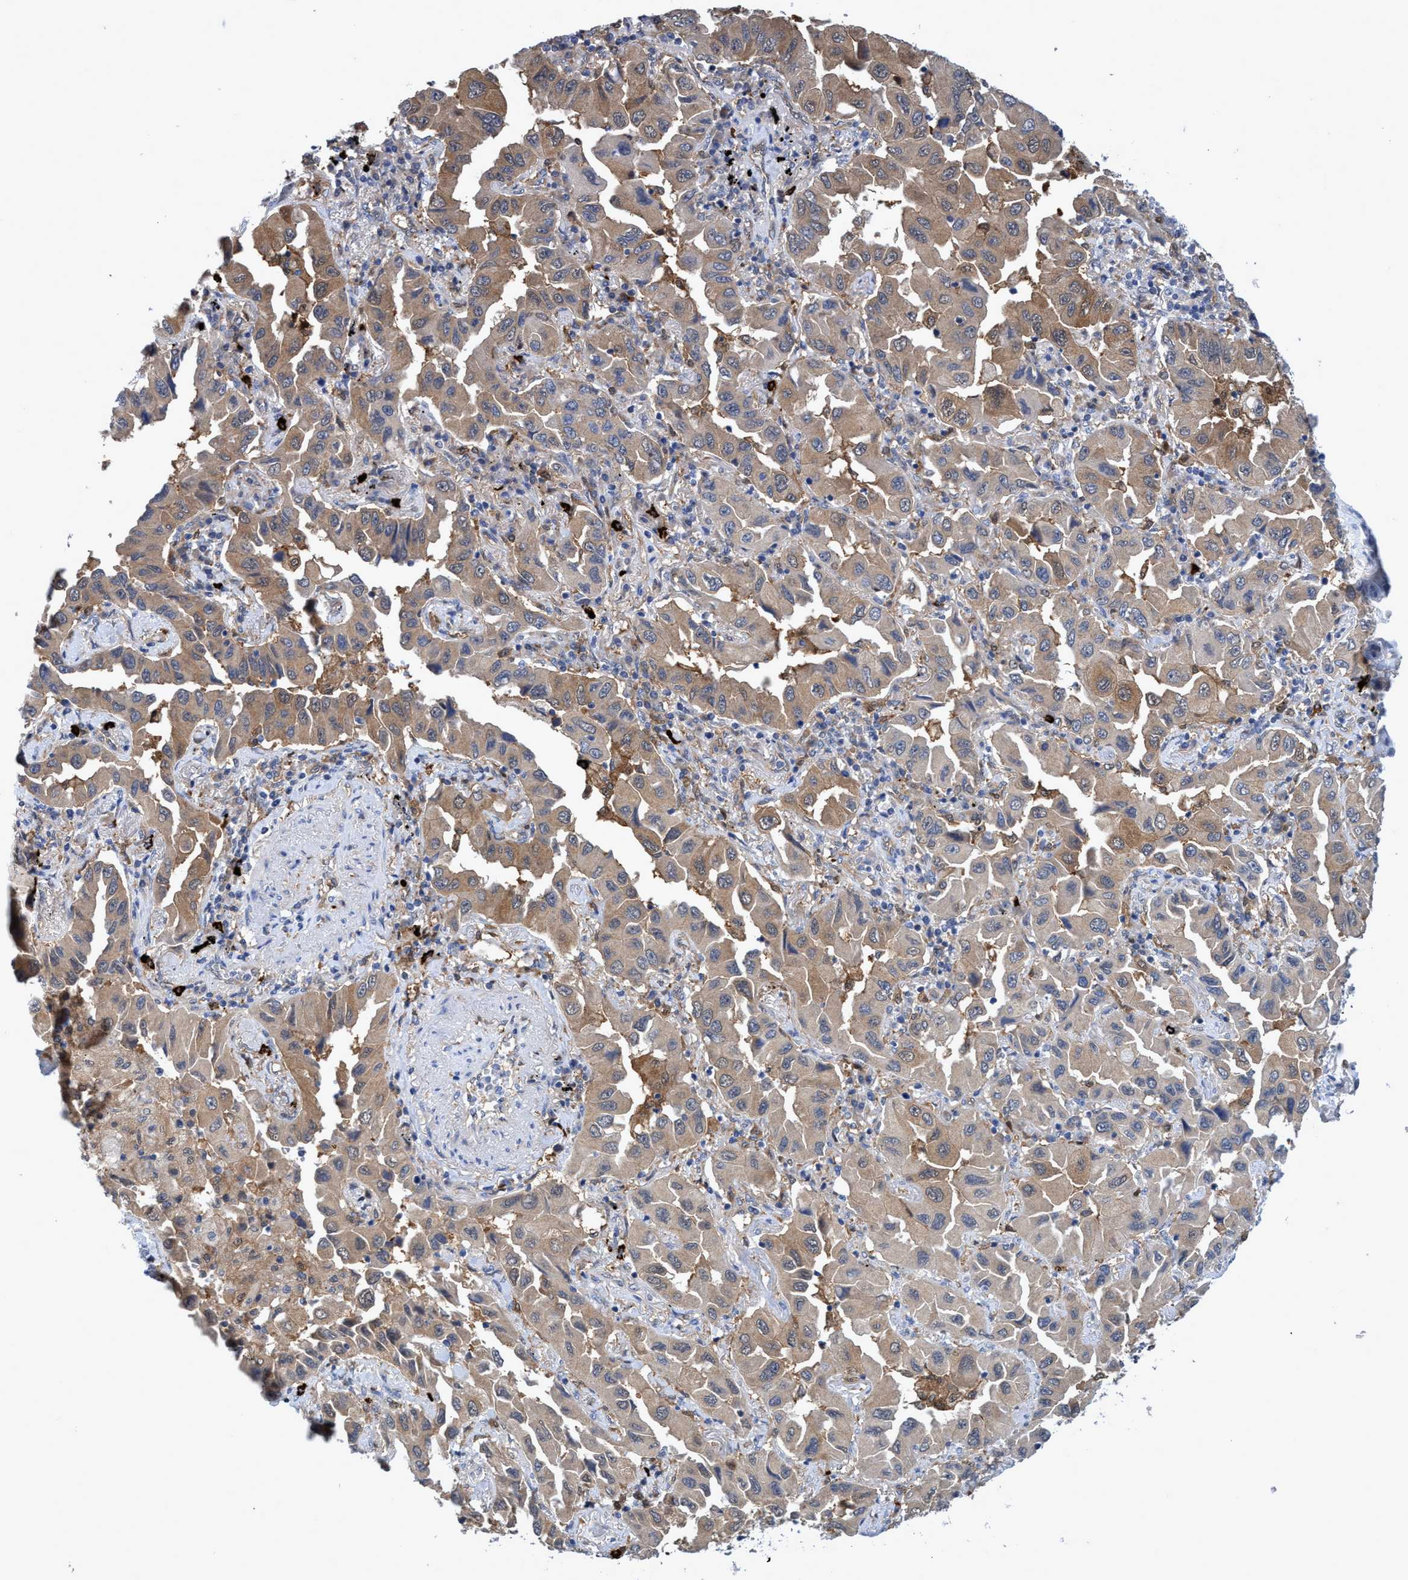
{"staining": {"intensity": "moderate", "quantity": ">75%", "location": "cytoplasmic/membranous"}, "tissue": "lung cancer", "cell_type": "Tumor cells", "image_type": "cancer", "snomed": [{"axis": "morphology", "description": "Adenocarcinoma, NOS"}, {"axis": "topography", "description": "Lung"}], "caption": "Moderate cytoplasmic/membranous expression for a protein is identified in approximately >75% of tumor cells of lung cancer using immunohistochemistry (IHC).", "gene": "PNPO", "patient": {"sex": "female", "age": 65}}